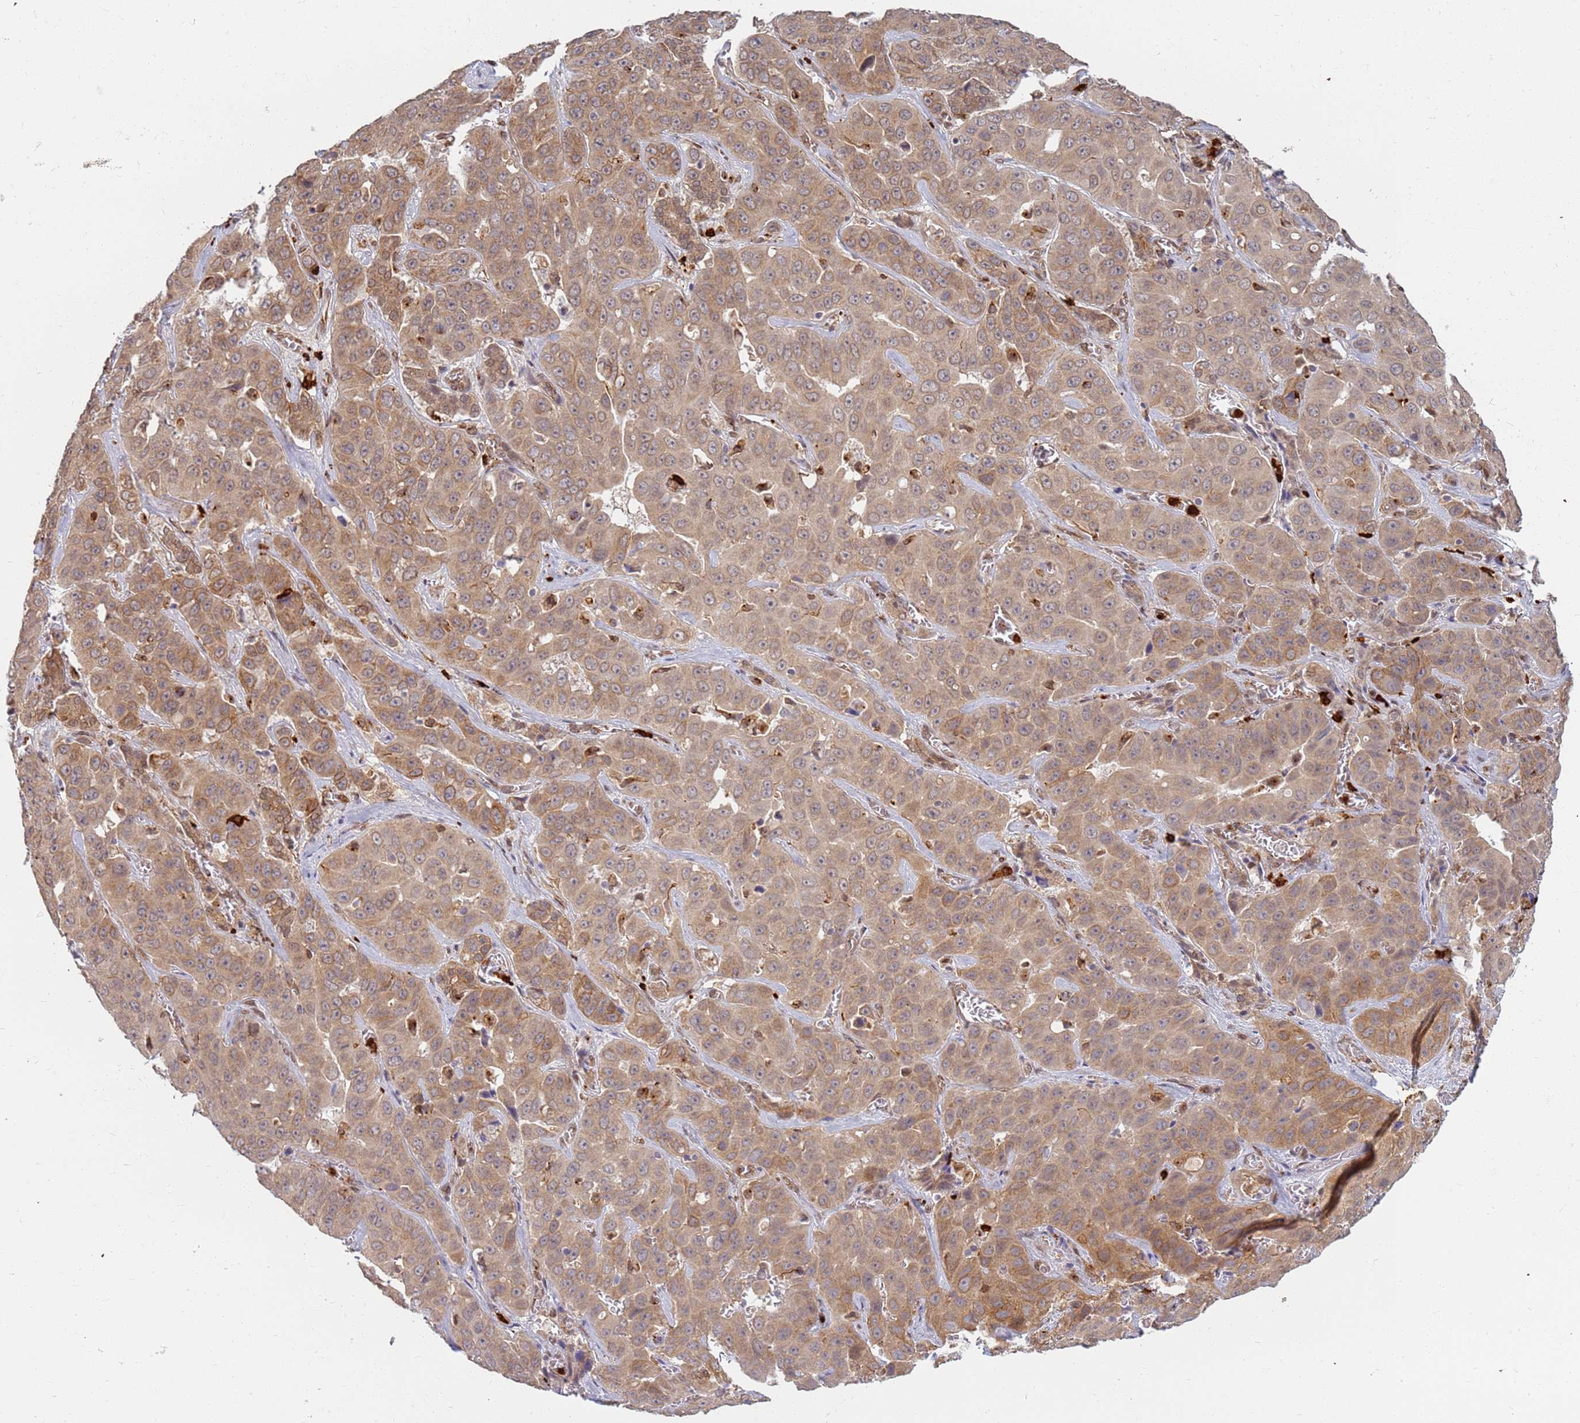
{"staining": {"intensity": "moderate", "quantity": ">75%", "location": "cytoplasmic/membranous"}, "tissue": "liver cancer", "cell_type": "Tumor cells", "image_type": "cancer", "snomed": [{"axis": "morphology", "description": "Cholangiocarcinoma"}, {"axis": "topography", "description": "Liver"}], "caption": "About >75% of tumor cells in liver cancer exhibit moderate cytoplasmic/membranous protein expression as visualized by brown immunohistochemical staining.", "gene": "CEP170", "patient": {"sex": "female", "age": 52}}